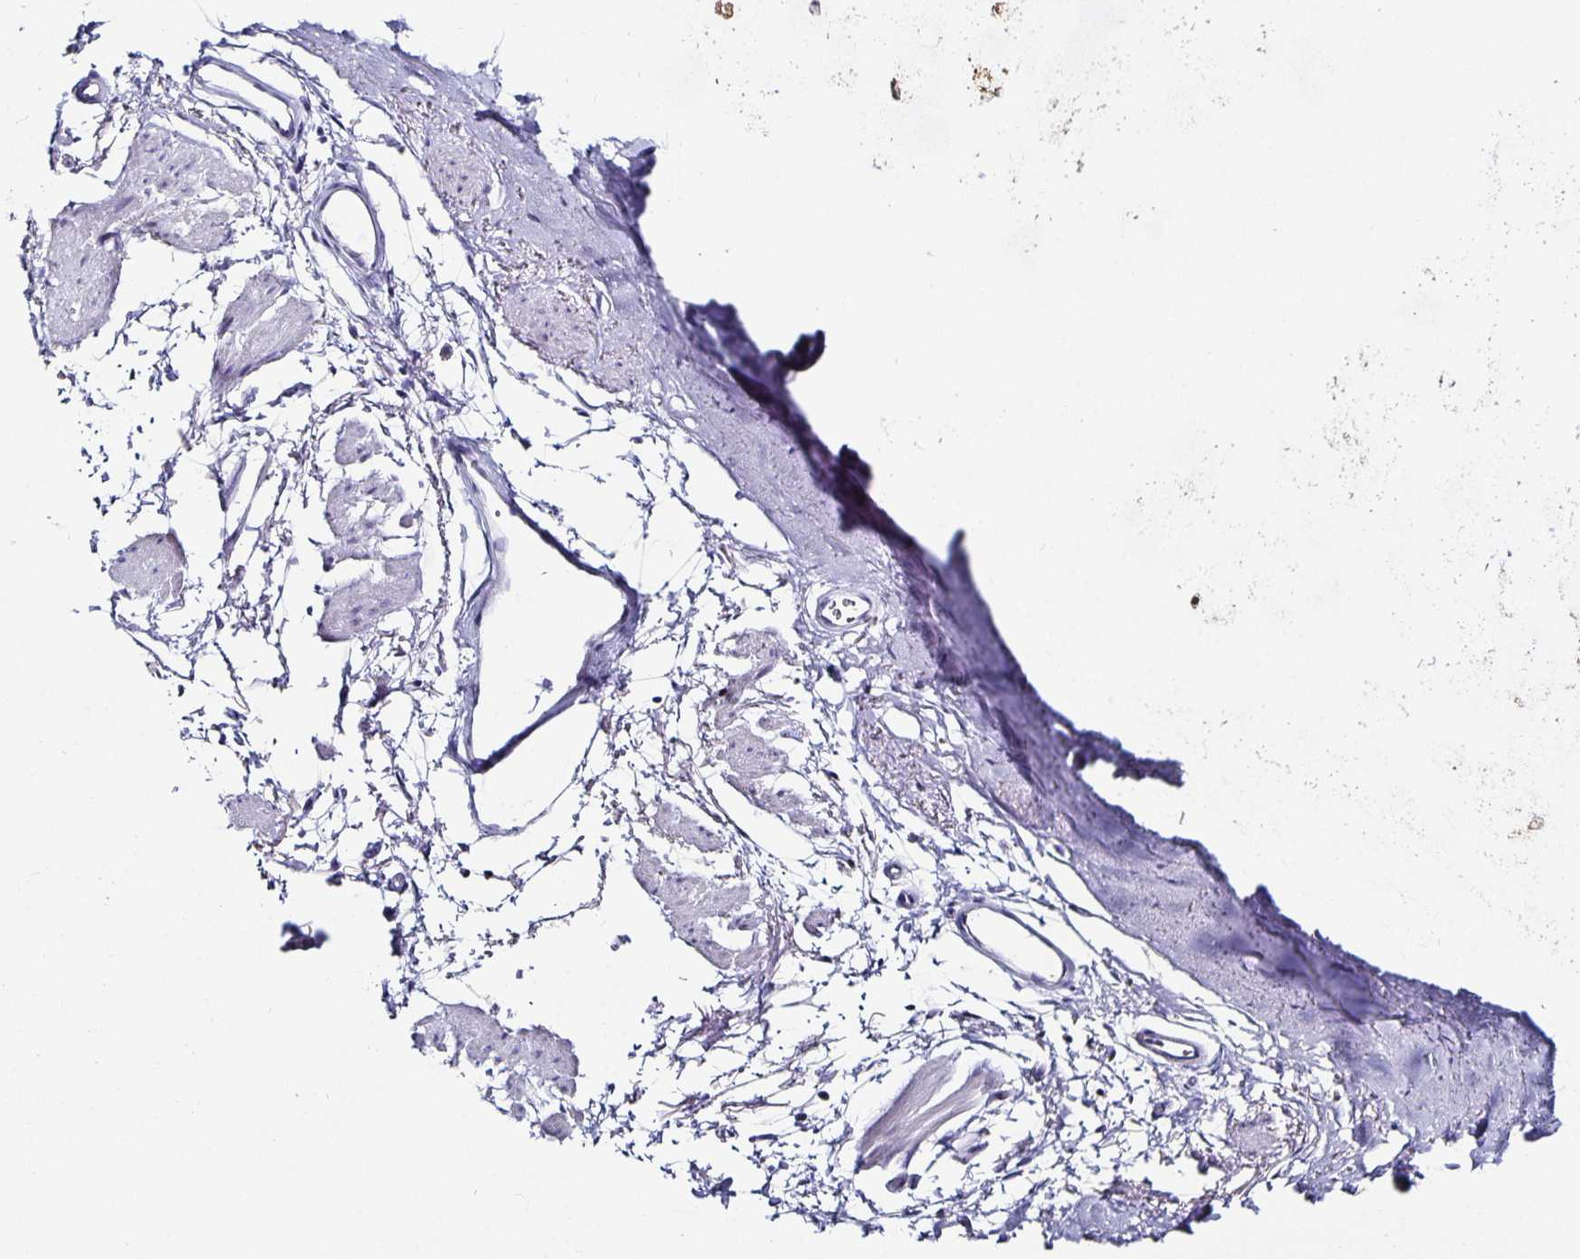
{"staining": {"intensity": "negative", "quantity": "none", "location": "none"}, "tissue": "adipose tissue", "cell_type": "Adipocytes", "image_type": "normal", "snomed": [{"axis": "morphology", "description": "Normal tissue, NOS"}, {"axis": "topography", "description": "Cartilage tissue"}, {"axis": "topography", "description": "Bronchus"}], "caption": "DAB immunohistochemical staining of benign human adipose tissue displays no significant expression in adipocytes.", "gene": "CHGA", "patient": {"sex": "female", "age": 79}}